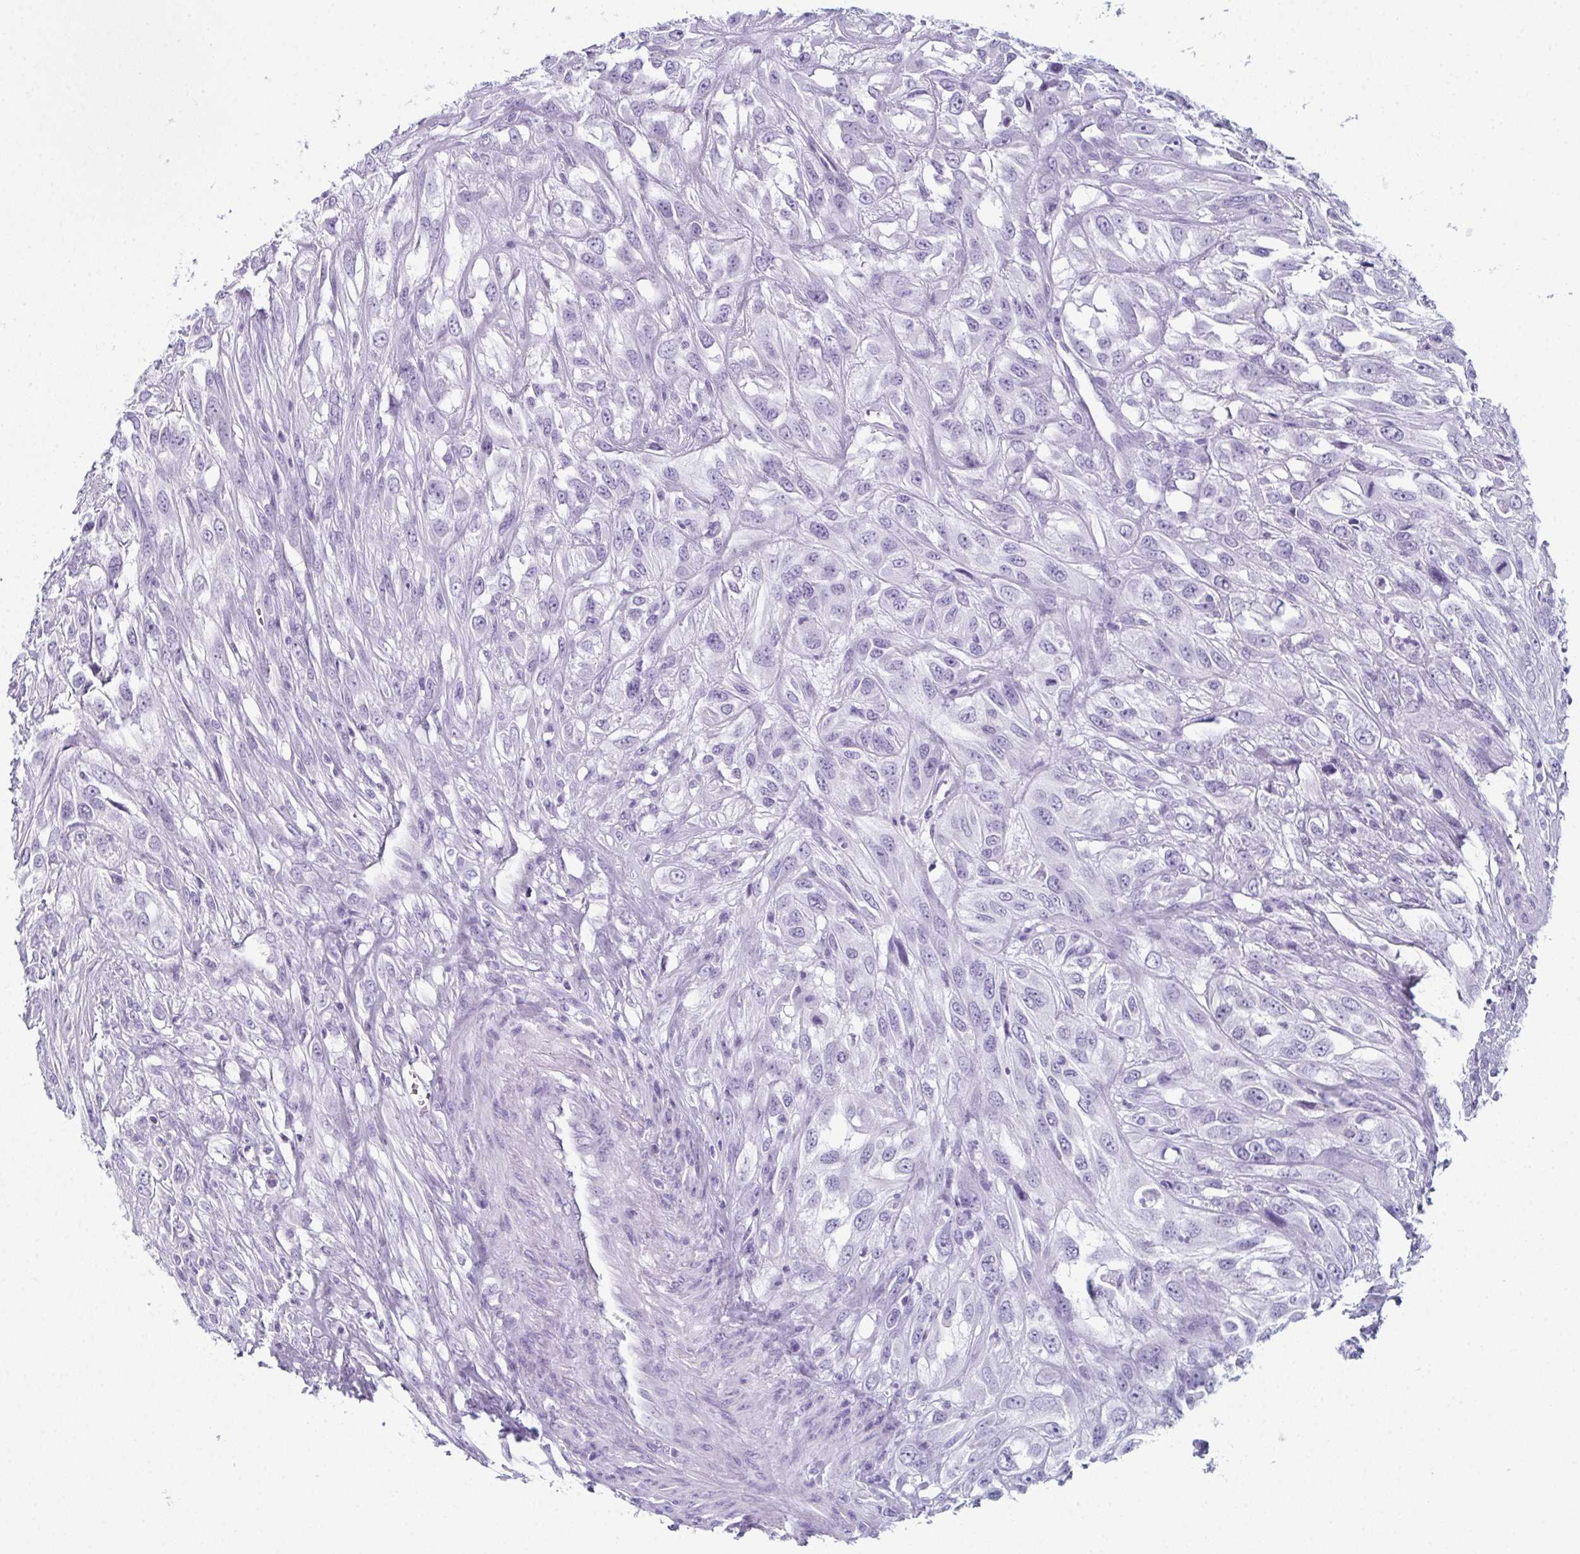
{"staining": {"intensity": "negative", "quantity": "none", "location": "none"}, "tissue": "urothelial cancer", "cell_type": "Tumor cells", "image_type": "cancer", "snomed": [{"axis": "morphology", "description": "Urothelial carcinoma, High grade"}, {"axis": "topography", "description": "Urinary bladder"}], "caption": "This image is of urothelial carcinoma (high-grade) stained with immunohistochemistry (IHC) to label a protein in brown with the nuclei are counter-stained blue. There is no staining in tumor cells.", "gene": "ENKUR", "patient": {"sex": "male", "age": 67}}